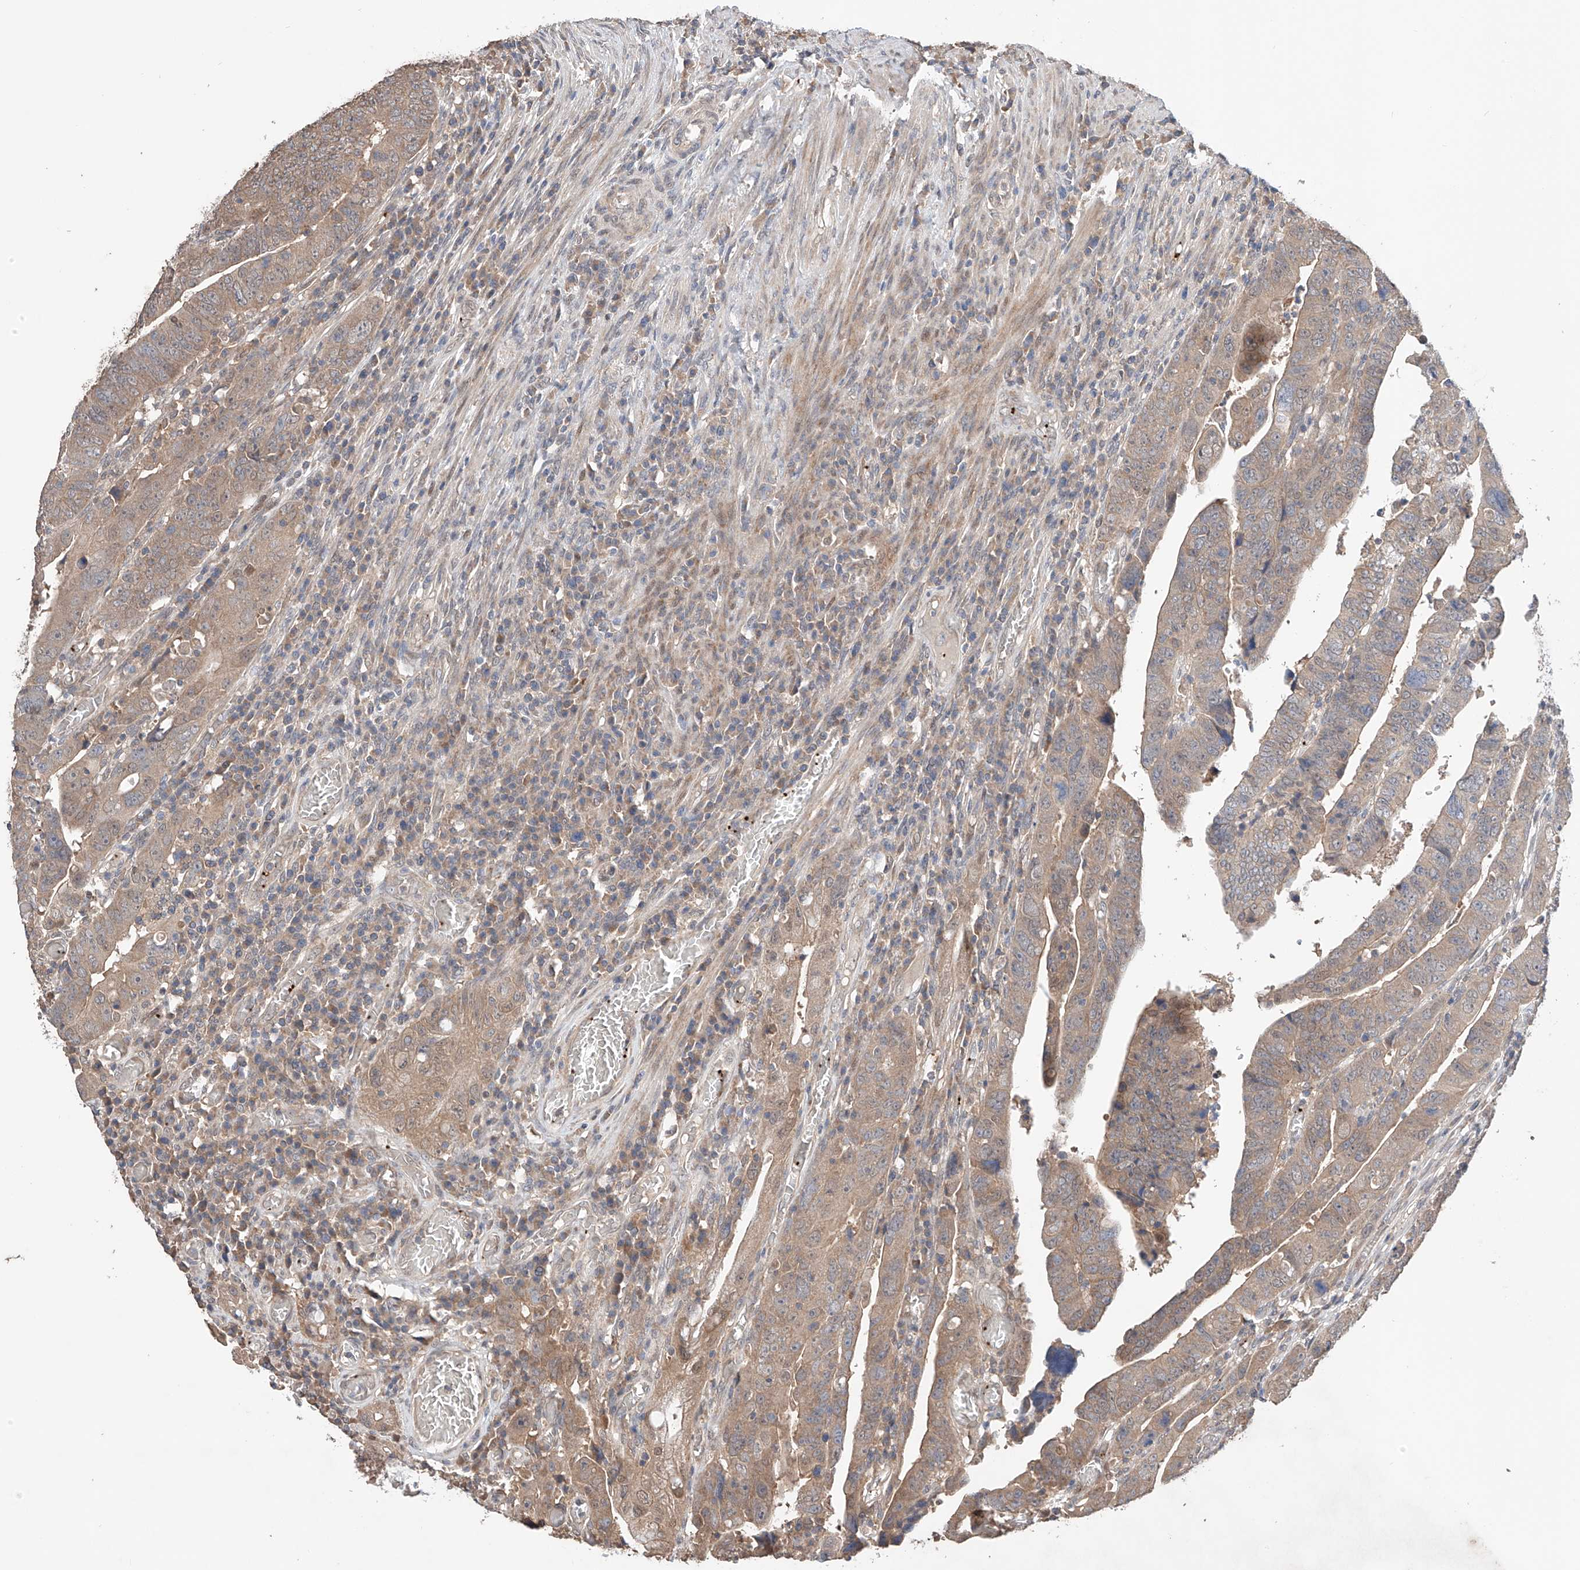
{"staining": {"intensity": "weak", "quantity": ">75%", "location": "cytoplasmic/membranous"}, "tissue": "colorectal cancer", "cell_type": "Tumor cells", "image_type": "cancer", "snomed": [{"axis": "morphology", "description": "Normal tissue, NOS"}, {"axis": "morphology", "description": "Adenocarcinoma, NOS"}, {"axis": "topography", "description": "Rectum"}], "caption": "Adenocarcinoma (colorectal) stained with DAB immunohistochemistry (IHC) demonstrates low levels of weak cytoplasmic/membranous expression in approximately >75% of tumor cells.", "gene": "ZFHX2", "patient": {"sex": "female", "age": 65}}